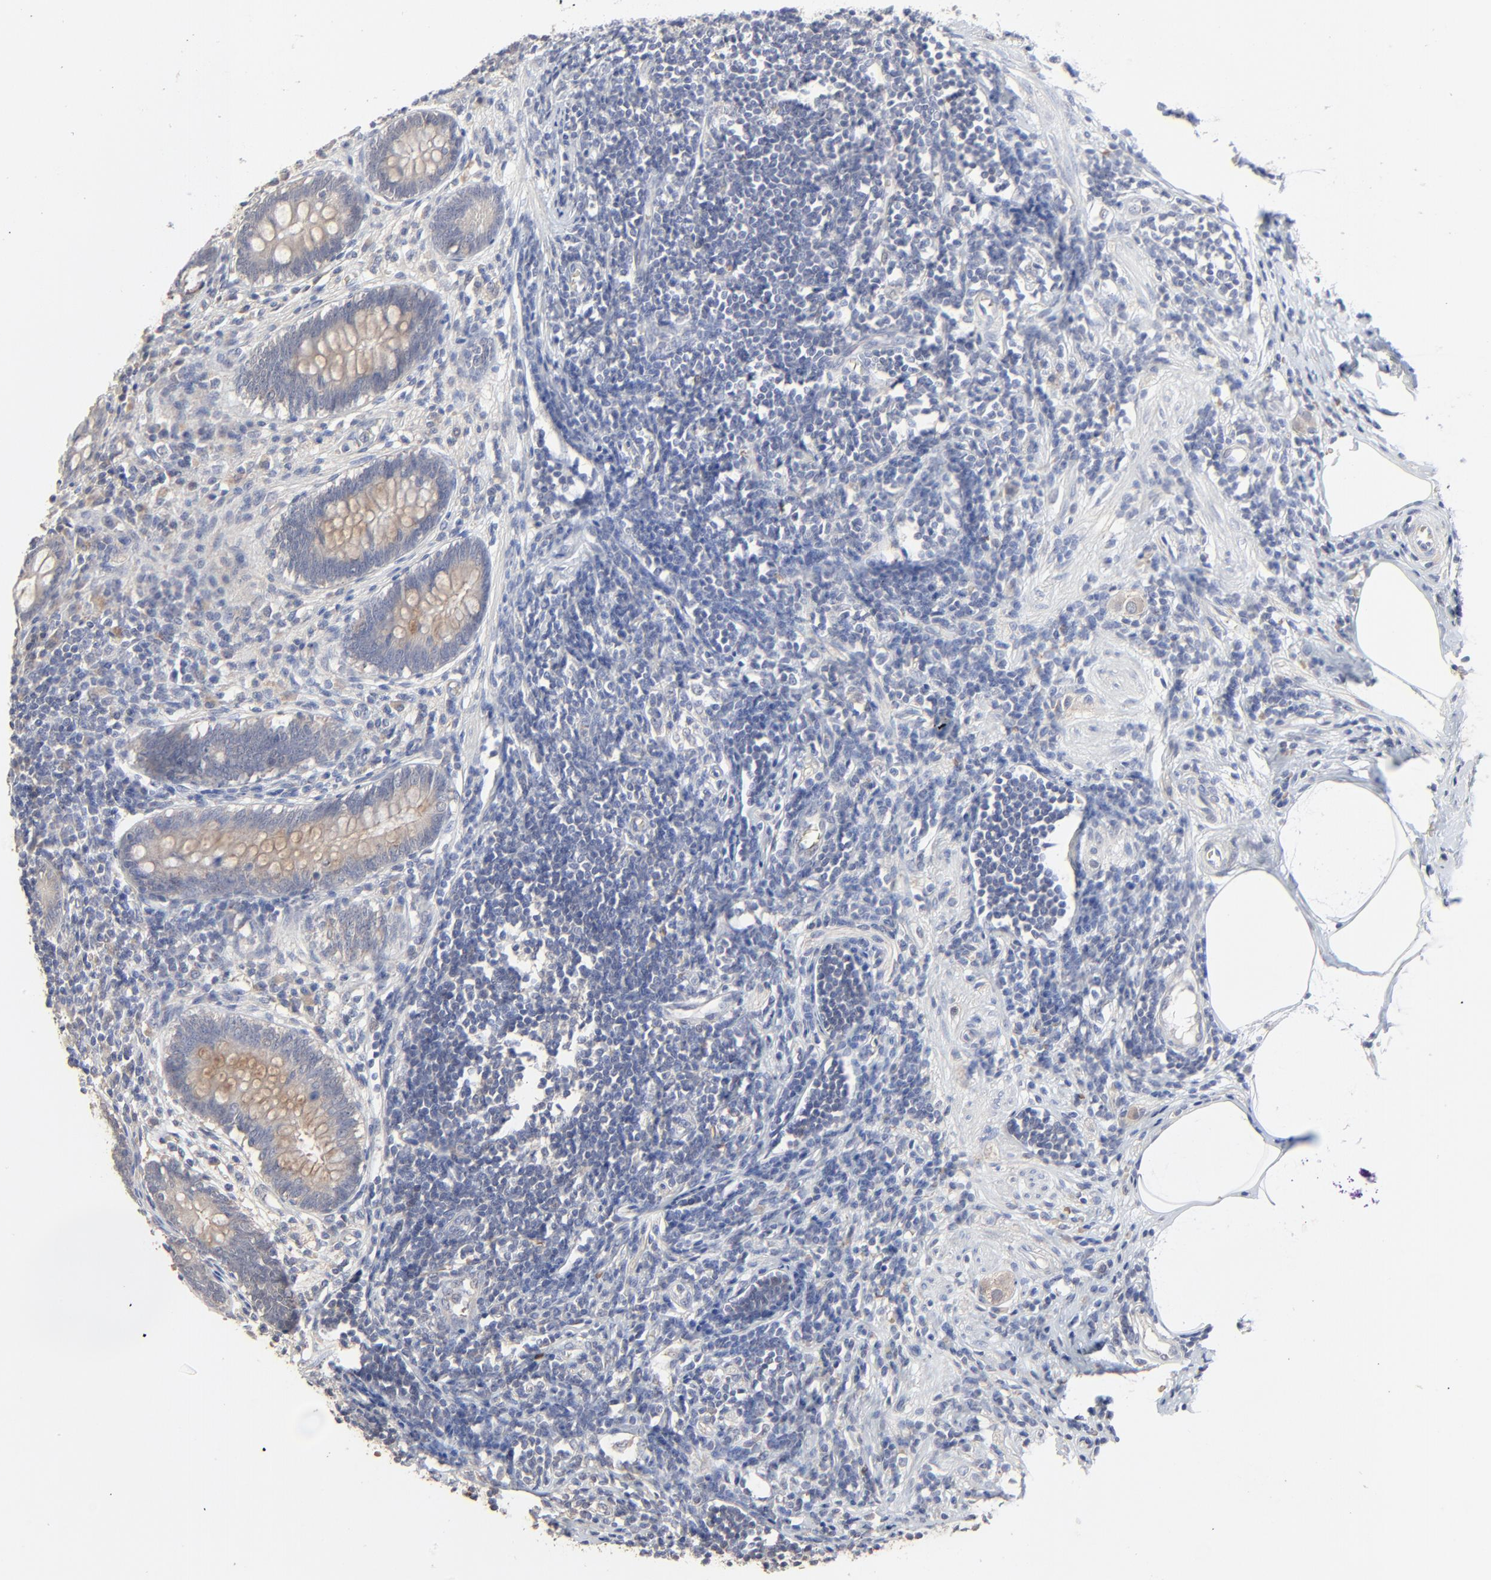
{"staining": {"intensity": "weak", "quantity": ">75%", "location": "cytoplasmic/membranous"}, "tissue": "appendix", "cell_type": "Glandular cells", "image_type": "normal", "snomed": [{"axis": "morphology", "description": "Normal tissue, NOS"}, {"axis": "topography", "description": "Appendix"}], "caption": "Immunohistochemical staining of unremarkable human appendix shows >75% levels of weak cytoplasmic/membranous protein staining in about >75% of glandular cells. The staining is performed using DAB (3,3'-diaminobenzidine) brown chromogen to label protein expression. The nuclei are counter-stained blue using hematoxylin.", "gene": "FANCB", "patient": {"sex": "female", "age": 50}}